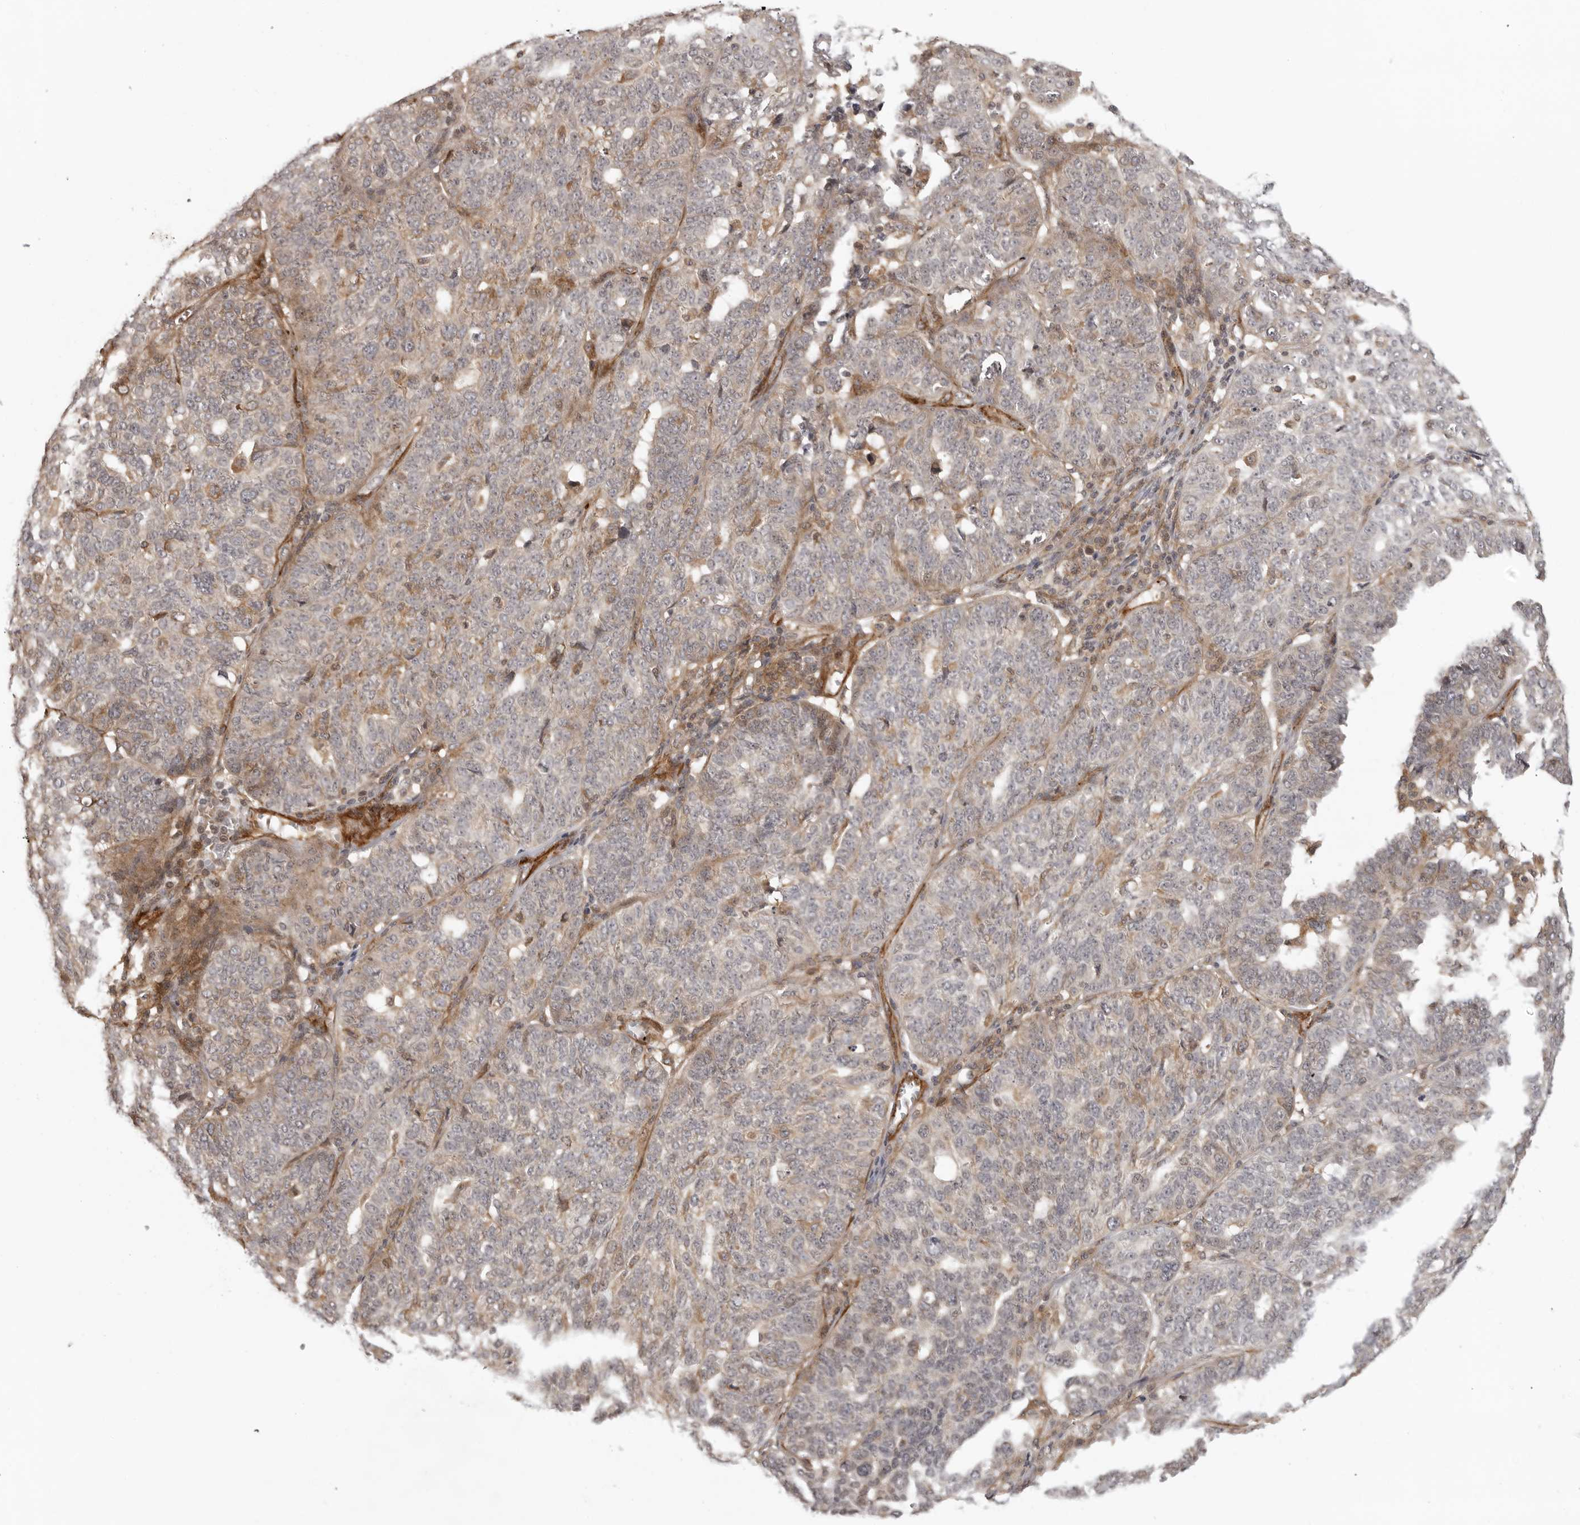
{"staining": {"intensity": "weak", "quantity": "<25%", "location": "cytoplasmic/membranous"}, "tissue": "ovarian cancer", "cell_type": "Tumor cells", "image_type": "cancer", "snomed": [{"axis": "morphology", "description": "Cystadenocarcinoma, serous, NOS"}, {"axis": "topography", "description": "Ovary"}], "caption": "Micrograph shows no protein expression in tumor cells of serous cystadenocarcinoma (ovarian) tissue. (DAB (3,3'-diaminobenzidine) immunohistochemistry (IHC) with hematoxylin counter stain).", "gene": "TUT4", "patient": {"sex": "female", "age": 59}}